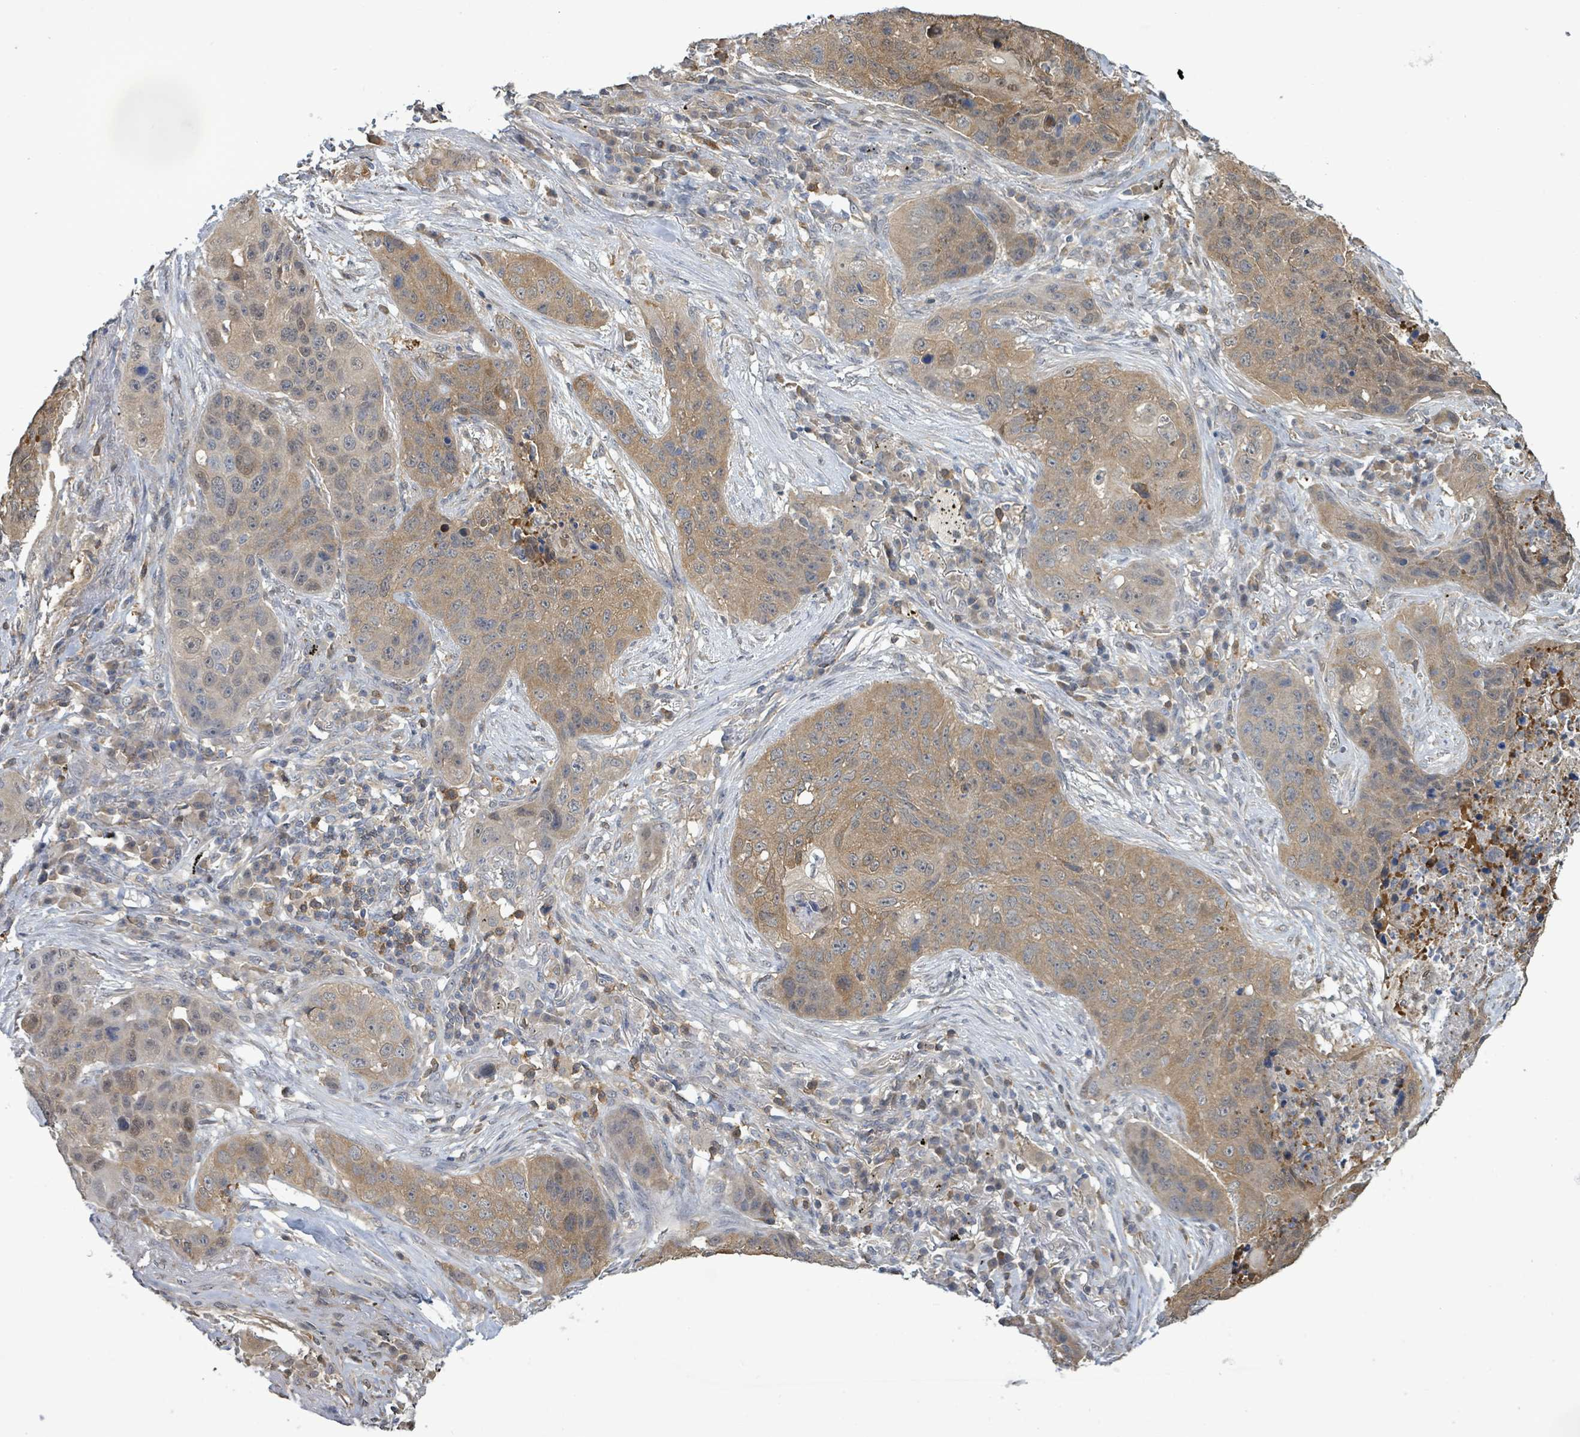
{"staining": {"intensity": "weak", "quantity": ">75%", "location": "cytoplasmic/membranous"}, "tissue": "lung cancer", "cell_type": "Tumor cells", "image_type": "cancer", "snomed": [{"axis": "morphology", "description": "Squamous cell carcinoma, NOS"}, {"axis": "topography", "description": "Lung"}], "caption": "The histopathology image shows immunohistochemical staining of lung cancer. There is weak cytoplasmic/membranous staining is seen in approximately >75% of tumor cells. Using DAB (brown) and hematoxylin (blue) stains, captured at high magnification using brightfield microscopy.", "gene": "PGAM1", "patient": {"sex": "female", "age": 63}}